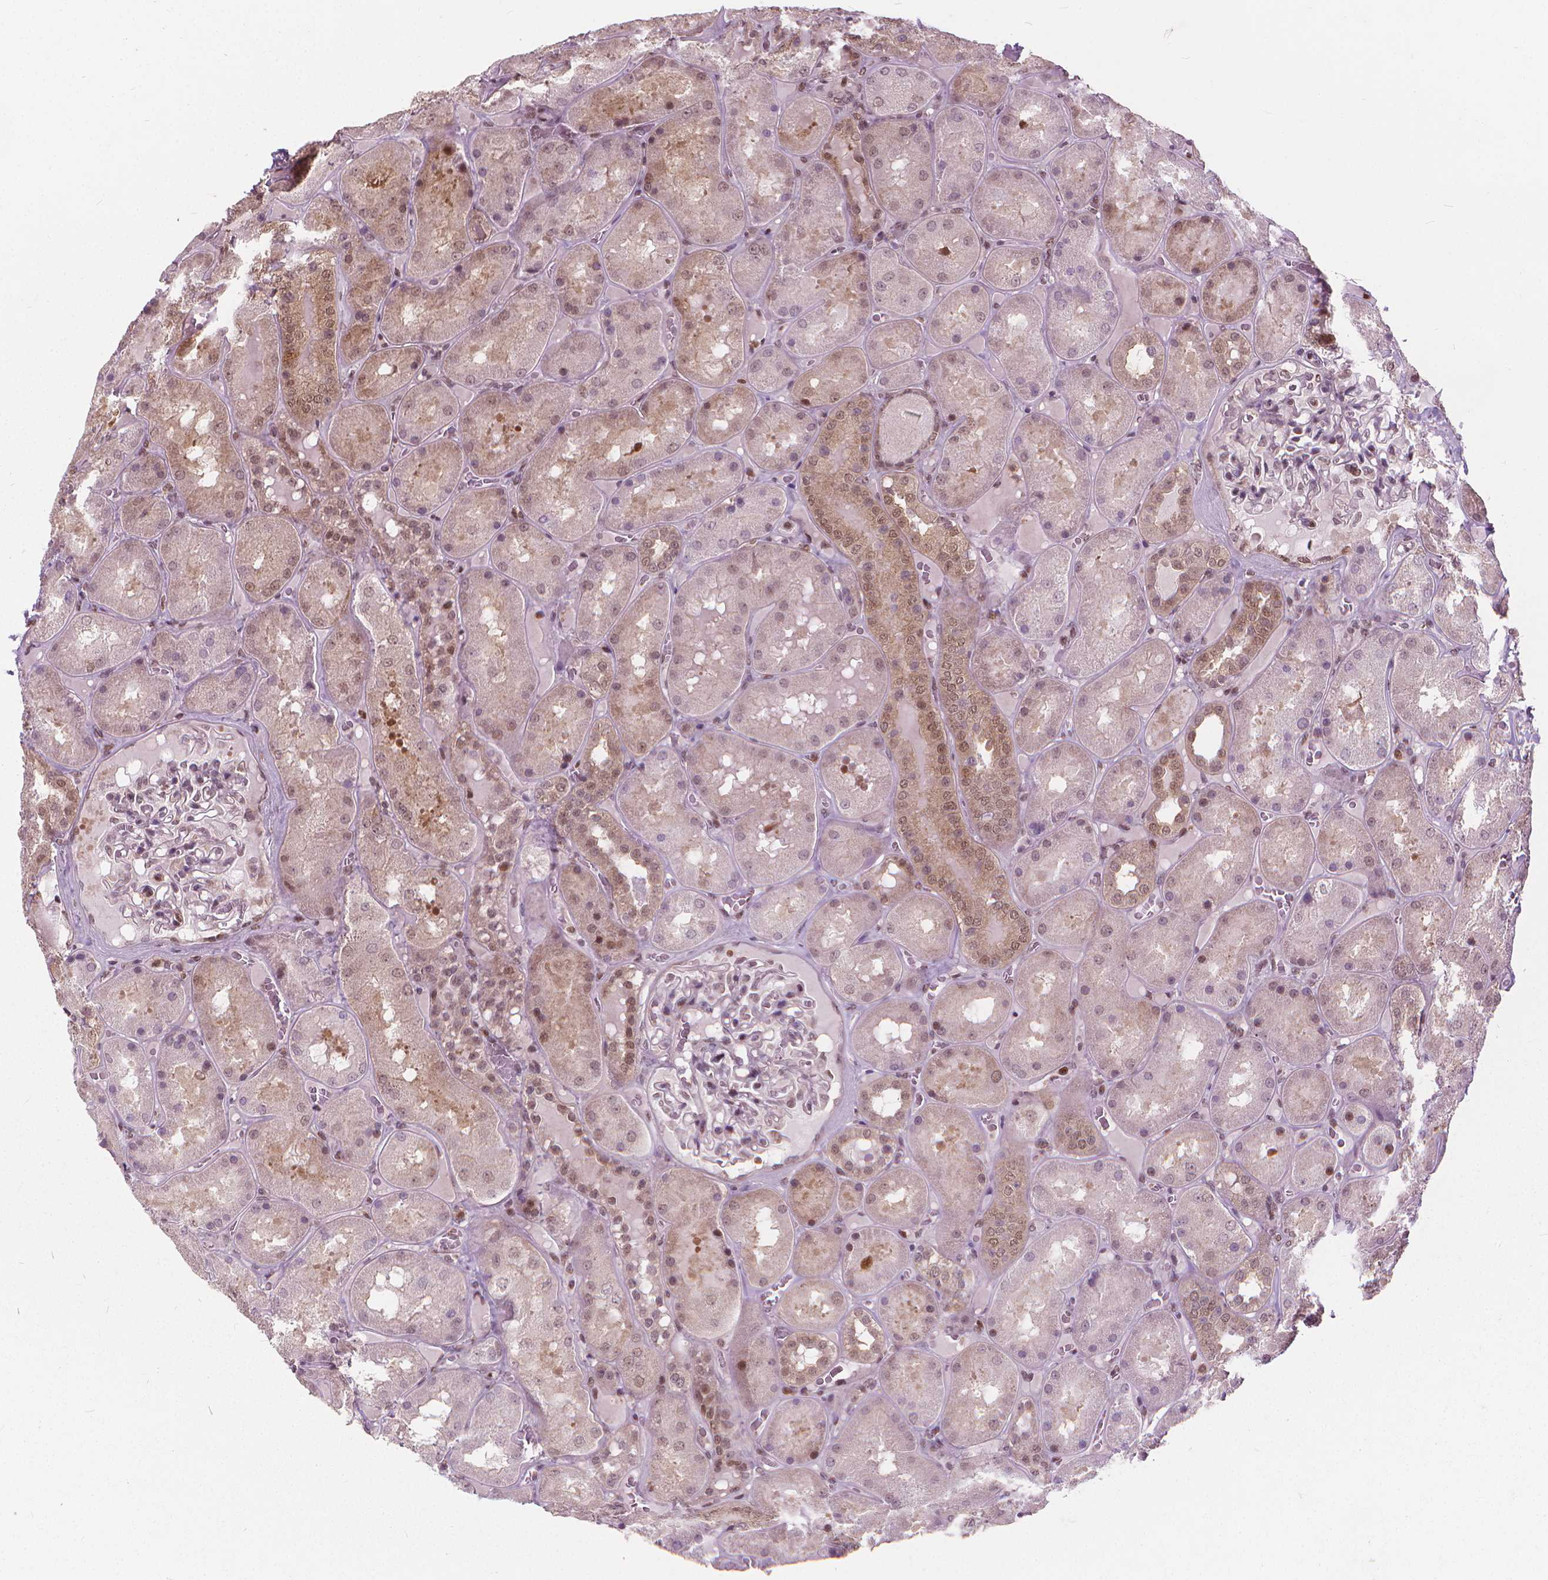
{"staining": {"intensity": "weak", "quantity": "25%-75%", "location": "nuclear"}, "tissue": "kidney", "cell_type": "Cells in glomeruli", "image_type": "normal", "snomed": [{"axis": "morphology", "description": "Normal tissue, NOS"}, {"axis": "topography", "description": "Kidney"}], "caption": "Immunohistochemistry (IHC) of benign kidney shows low levels of weak nuclear positivity in about 25%-75% of cells in glomeruli.", "gene": "STAT5B", "patient": {"sex": "male", "age": 73}}